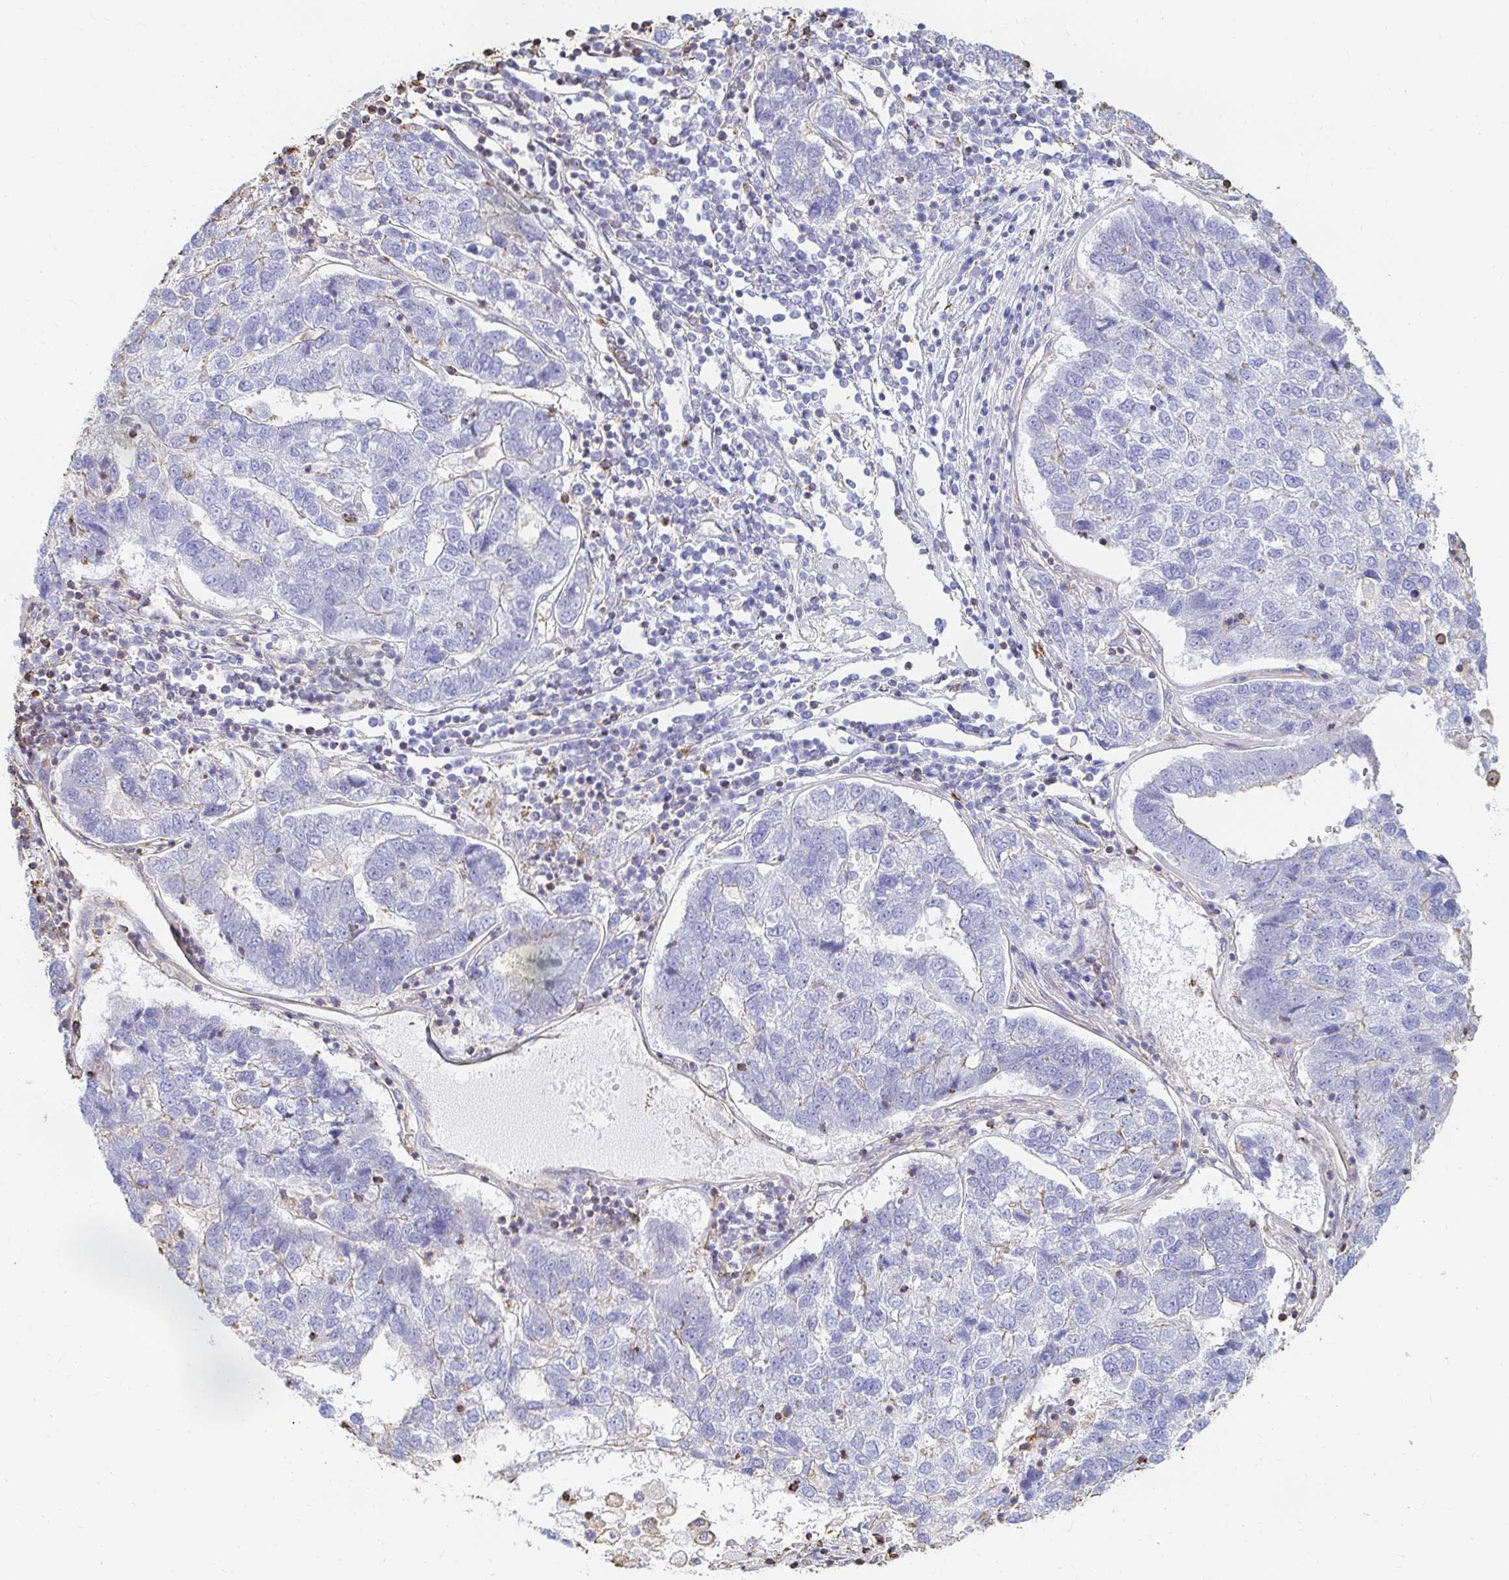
{"staining": {"intensity": "negative", "quantity": "none", "location": "none"}, "tissue": "pancreatic cancer", "cell_type": "Tumor cells", "image_type": "cancer", "snomed": [{"axis": "morphology", "description": "Adenocarcinoma, NOS"}, {"axis": "topography", "description": "Pancreas"}], "caption": "DAB (3,3'-diaminobenzidine) immunohistochemical staining of pancreatic cancer displays no significant expression in tumor cells.", "gene": "PTPN14", "patient": {"sex": "female", "age": 61}}